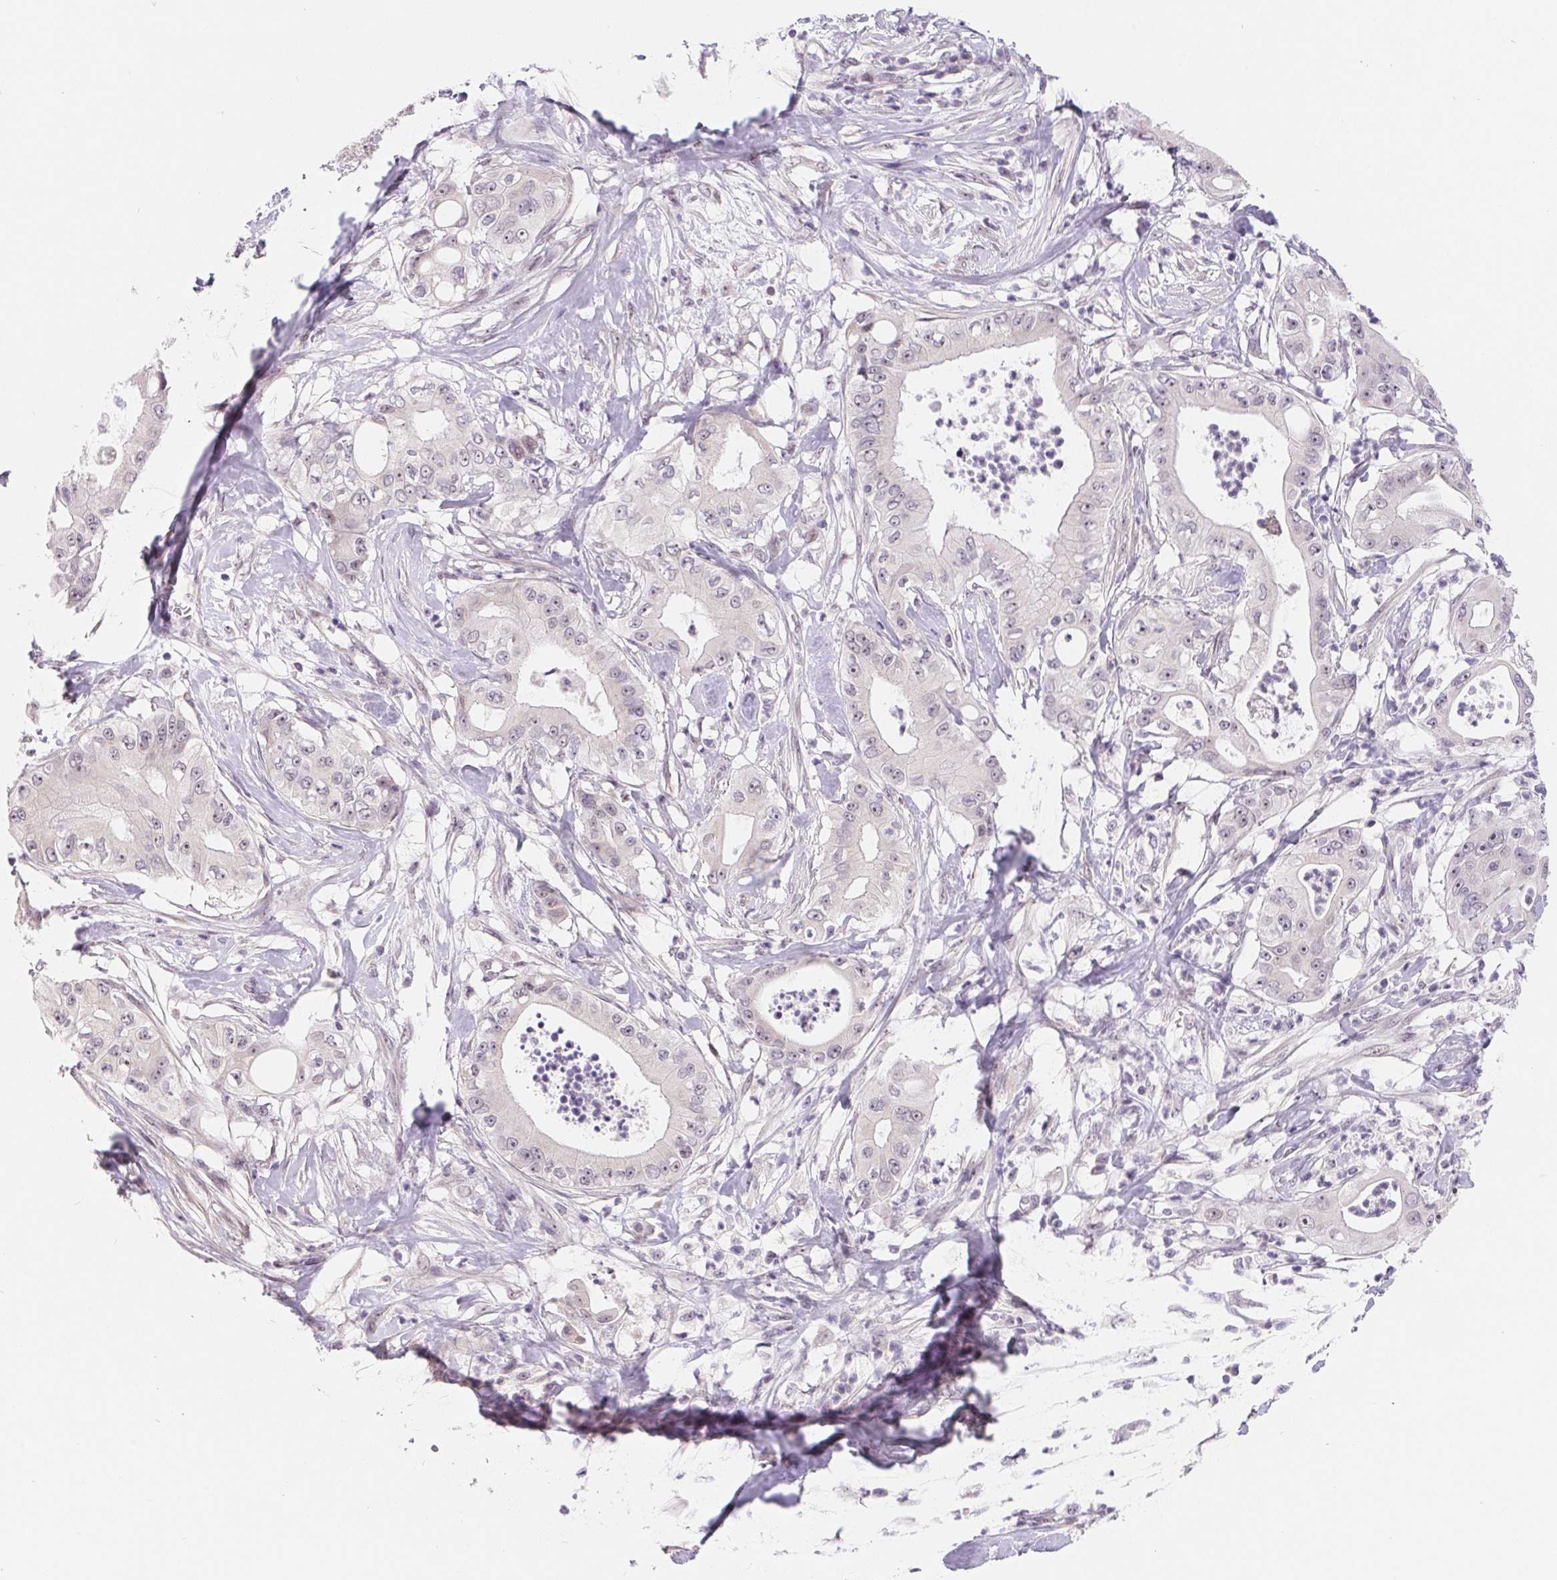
{"staining": {"intensity": "negative", "quantity": "none", "location": "none"}, "tissue": "pancreatic cancer", "cell_type": "Tumor cells", "image_type": "cancer", "snomed": [{"axis": "morphology", "description": "Adenocarcinoma, NOS"}, {"axis": "topography", "description": "Pancreas"}], "caption": "DAB (3,3'-diaminobenzidine) immunohistochemical staining of human pancreatic cancer shows no significant expression in tumor cells.", "gene": "LCA5L", "patient": {"sex": "male", "age": 71}}